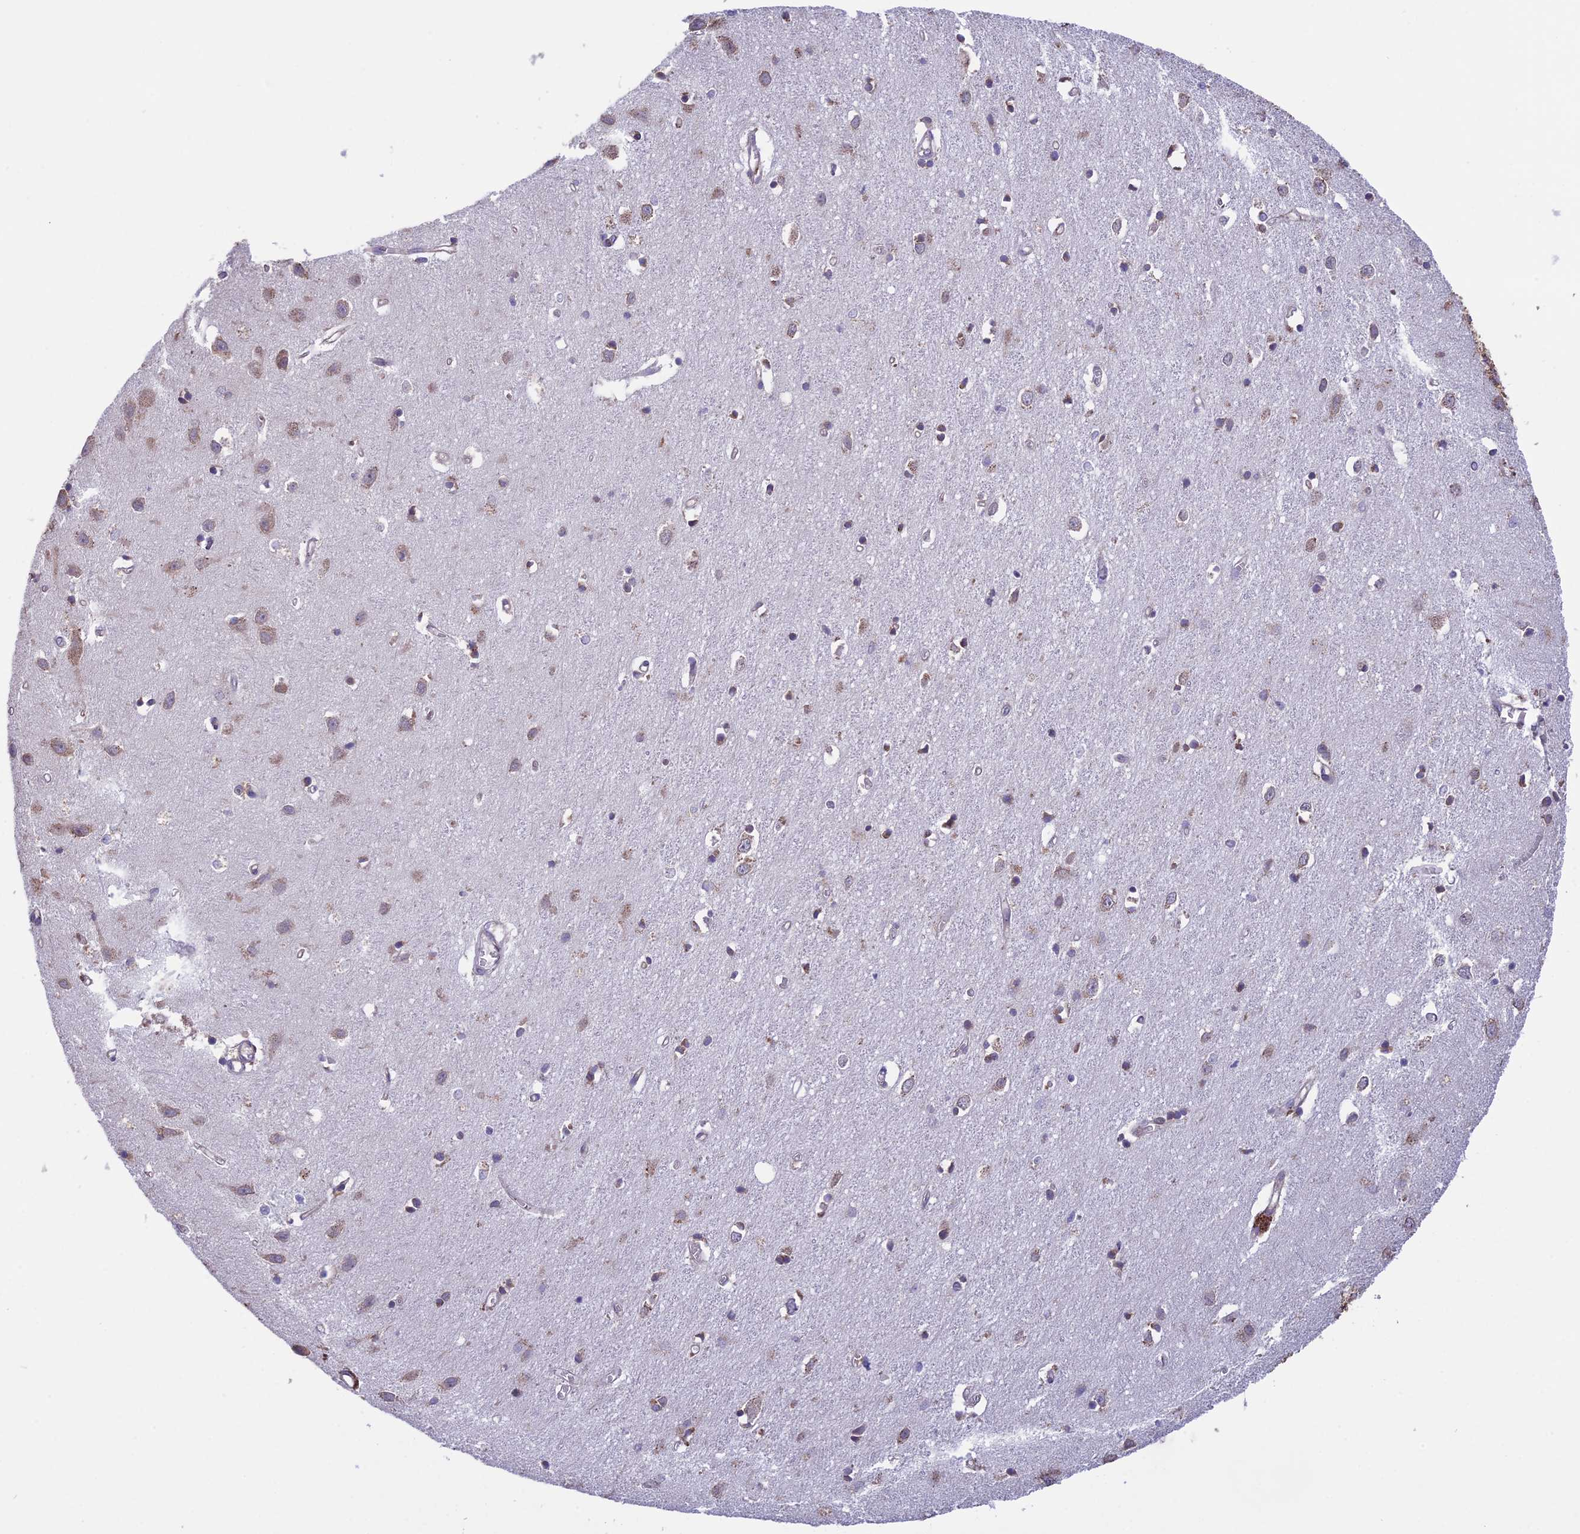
{"staining": {"intensity": "negative", "quantity": "none", "location": "none"}, "tissue": "cerebral cortex", "cell_type": "Endothelial cells", "image_type": "normal", "snomed": [{"axis": "morphology", "description": "Normal tissue, NOS"}, {"axis": "topography", "description": "Cerebral cortex"}], "caption": "A high-resolution image shows IHC staining of normal cerebral cortex, which reveals no significant expression in endothelial cells. (DAB immunohistochemistry with hematoxylin counter stain).", "gene": "DMRTA2", "patient": {"sex": "female", "age": 64}}